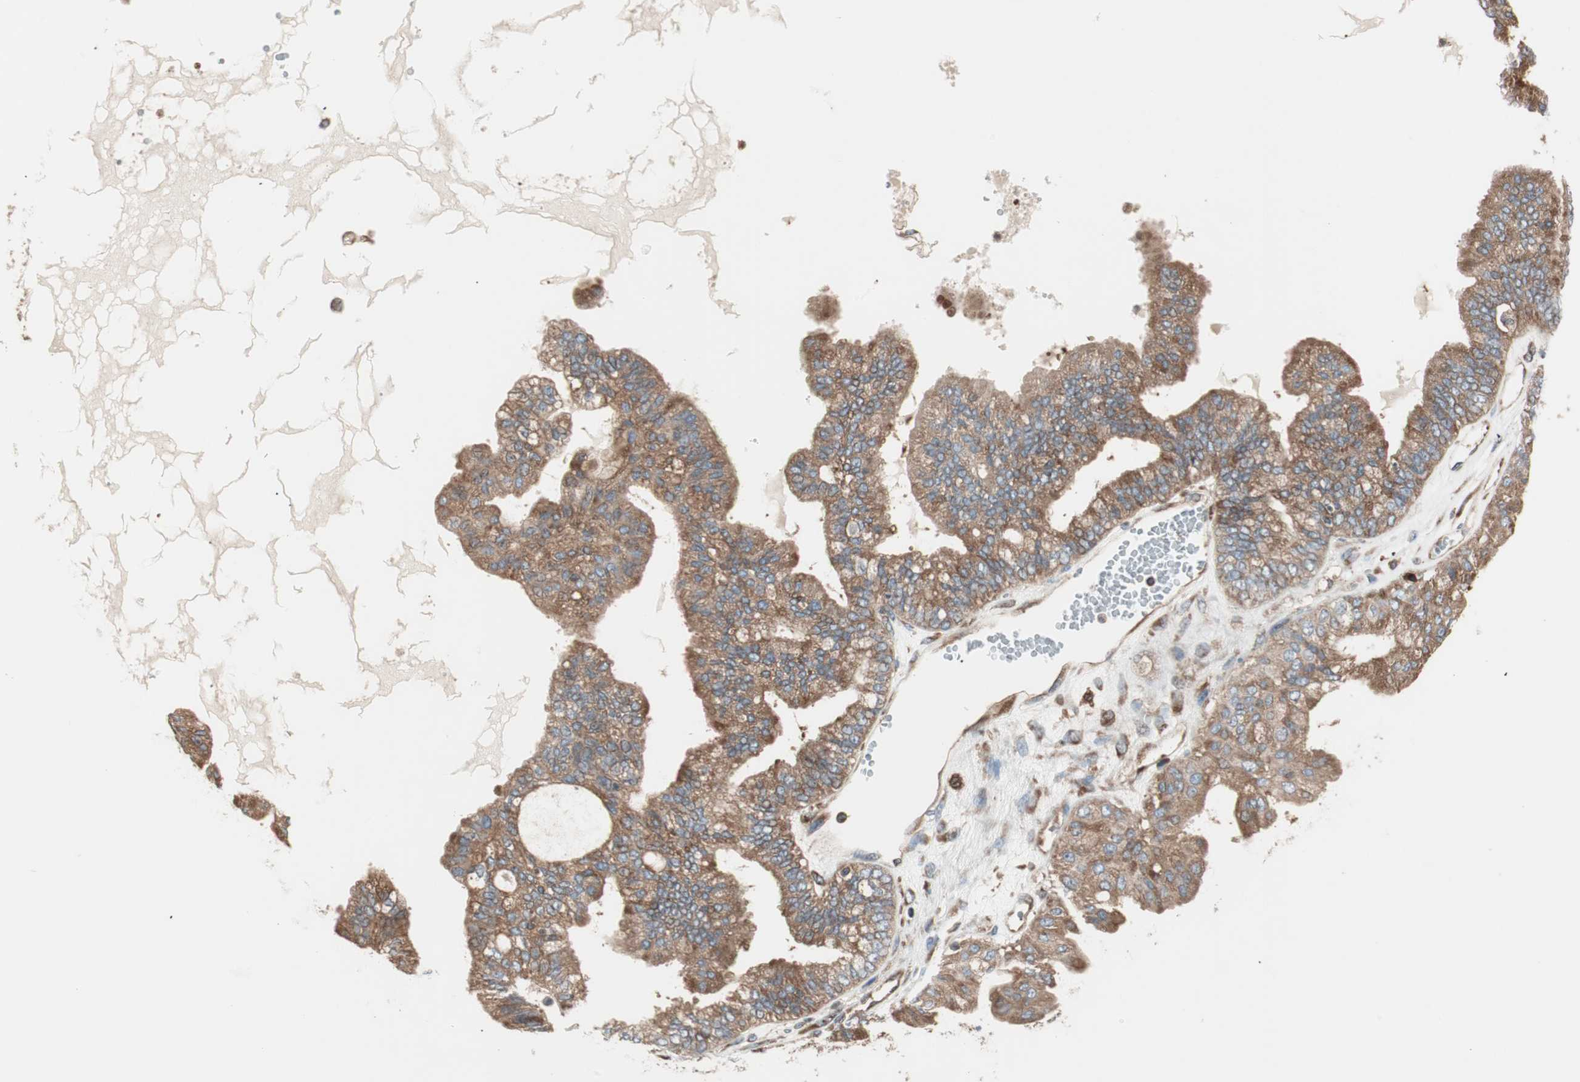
{"staining": {"intensity": "moderate", "quantity": ">75%", "location": "cytoplasmic/membranous"}, "tissue": "ovarian cancer", "cell_type": "Tumor cells", "image_type": "cancer", "snomed": [{"axis": "morphology", "description": "Carcinoma, NOS"}, {"axis": "morphology", "description": "Carcinoma, endometroid"}, {"axis": "topography", "description": "Ovary"}], "caption": "Tumor cells demonstrate moderate cytoplasmic/membranous positivity in approximately >75% of cells in carcinoma (ovarian).", "gene": "RAB5A", "patient": {"sex": "female", "age": 50}}